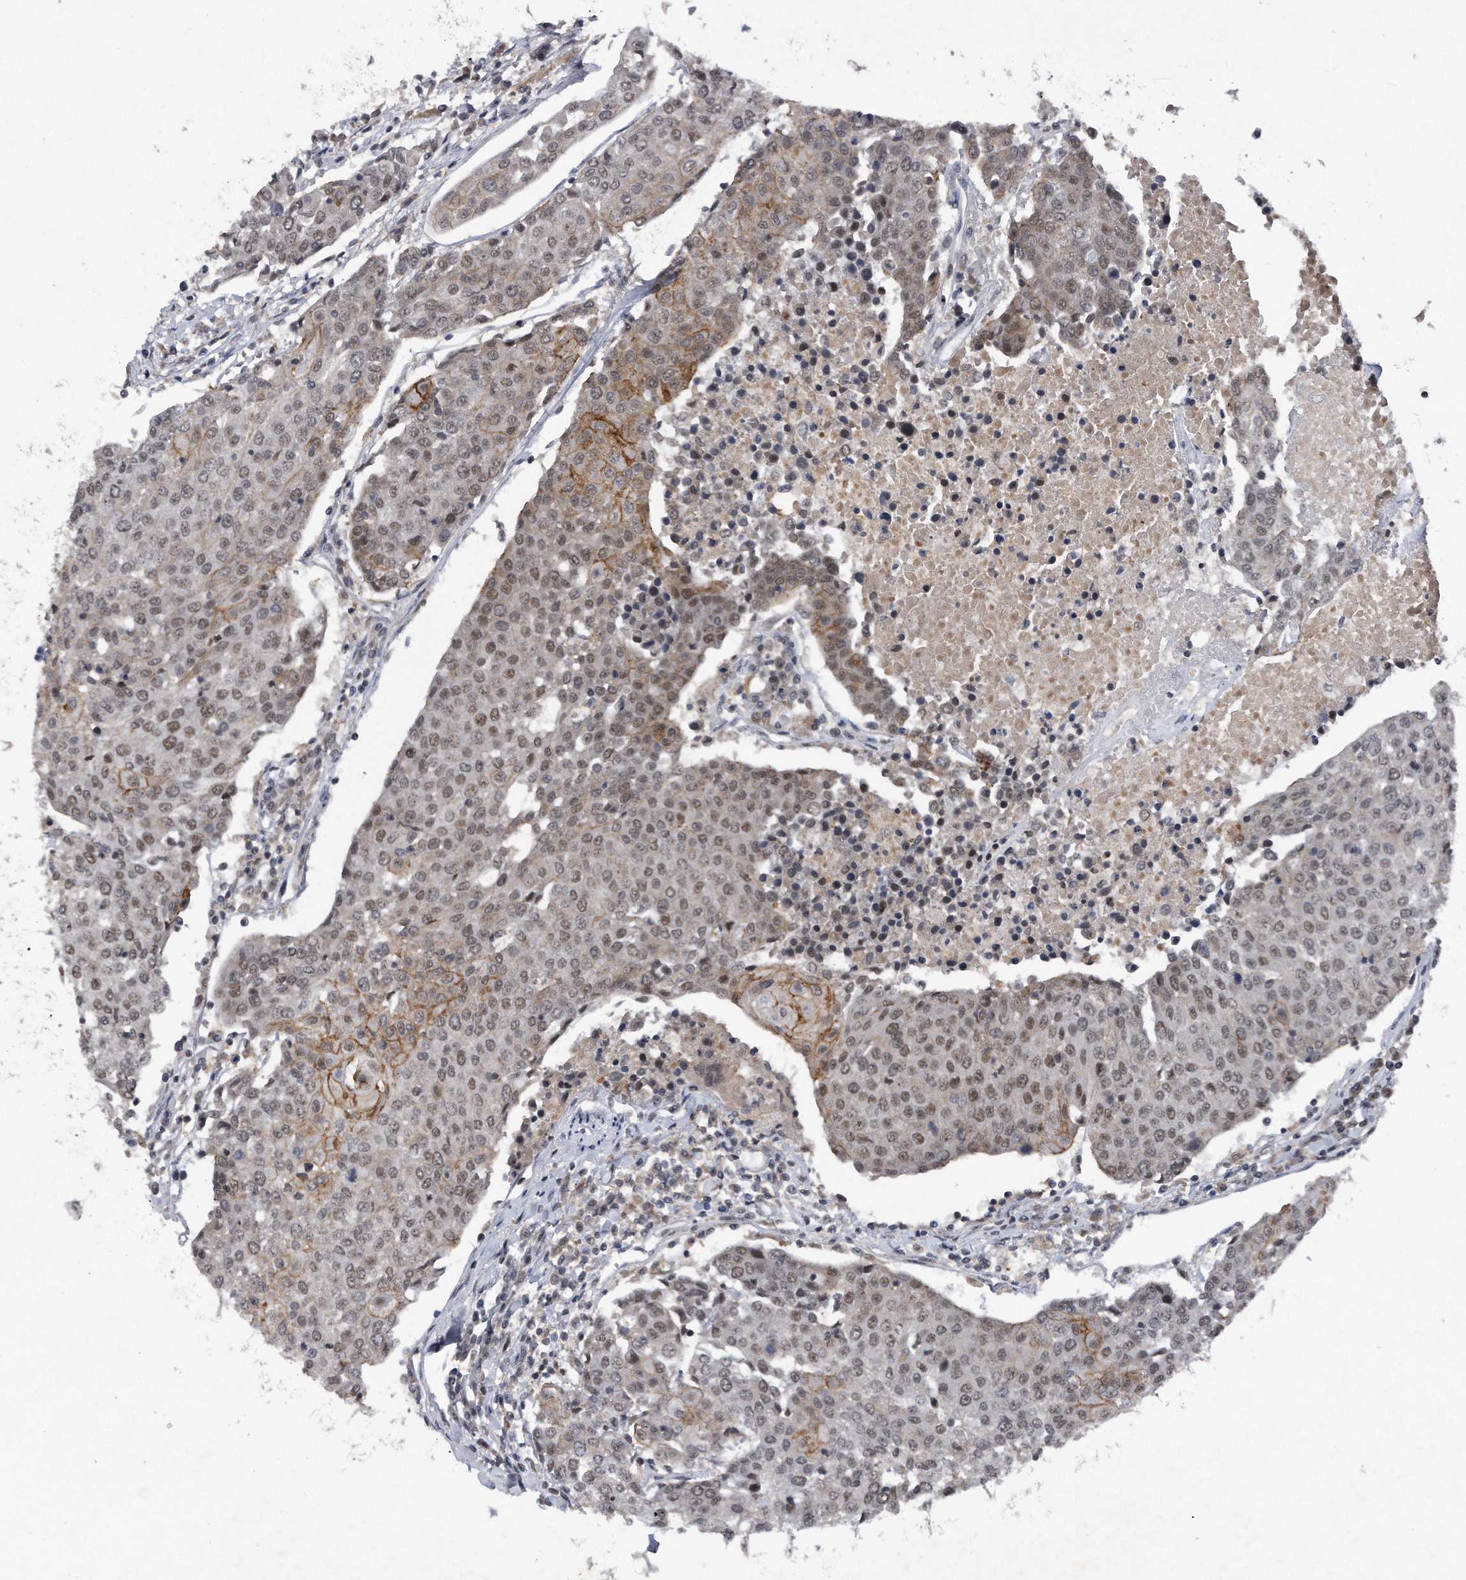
{"staining": {"intensity": "moderate", "quantity": "<25%", "location": "nuclear"}, "tissue": "urothelial cancer", "cell_type": "Tumor cells", "image_type": "cancer", "snomed": [{"axis": "morphology", "description": "Urothelial carcinoma, High grade"}, {"axis": "topography", "description": "Urinary bladder"}], "caption": "Moderate nuclear protein positivity is seen in approximately <25% of tumor cells in urothelial cancer.", "gene": "VIRMA", "patient": {"sex": "female", "age": 85}}